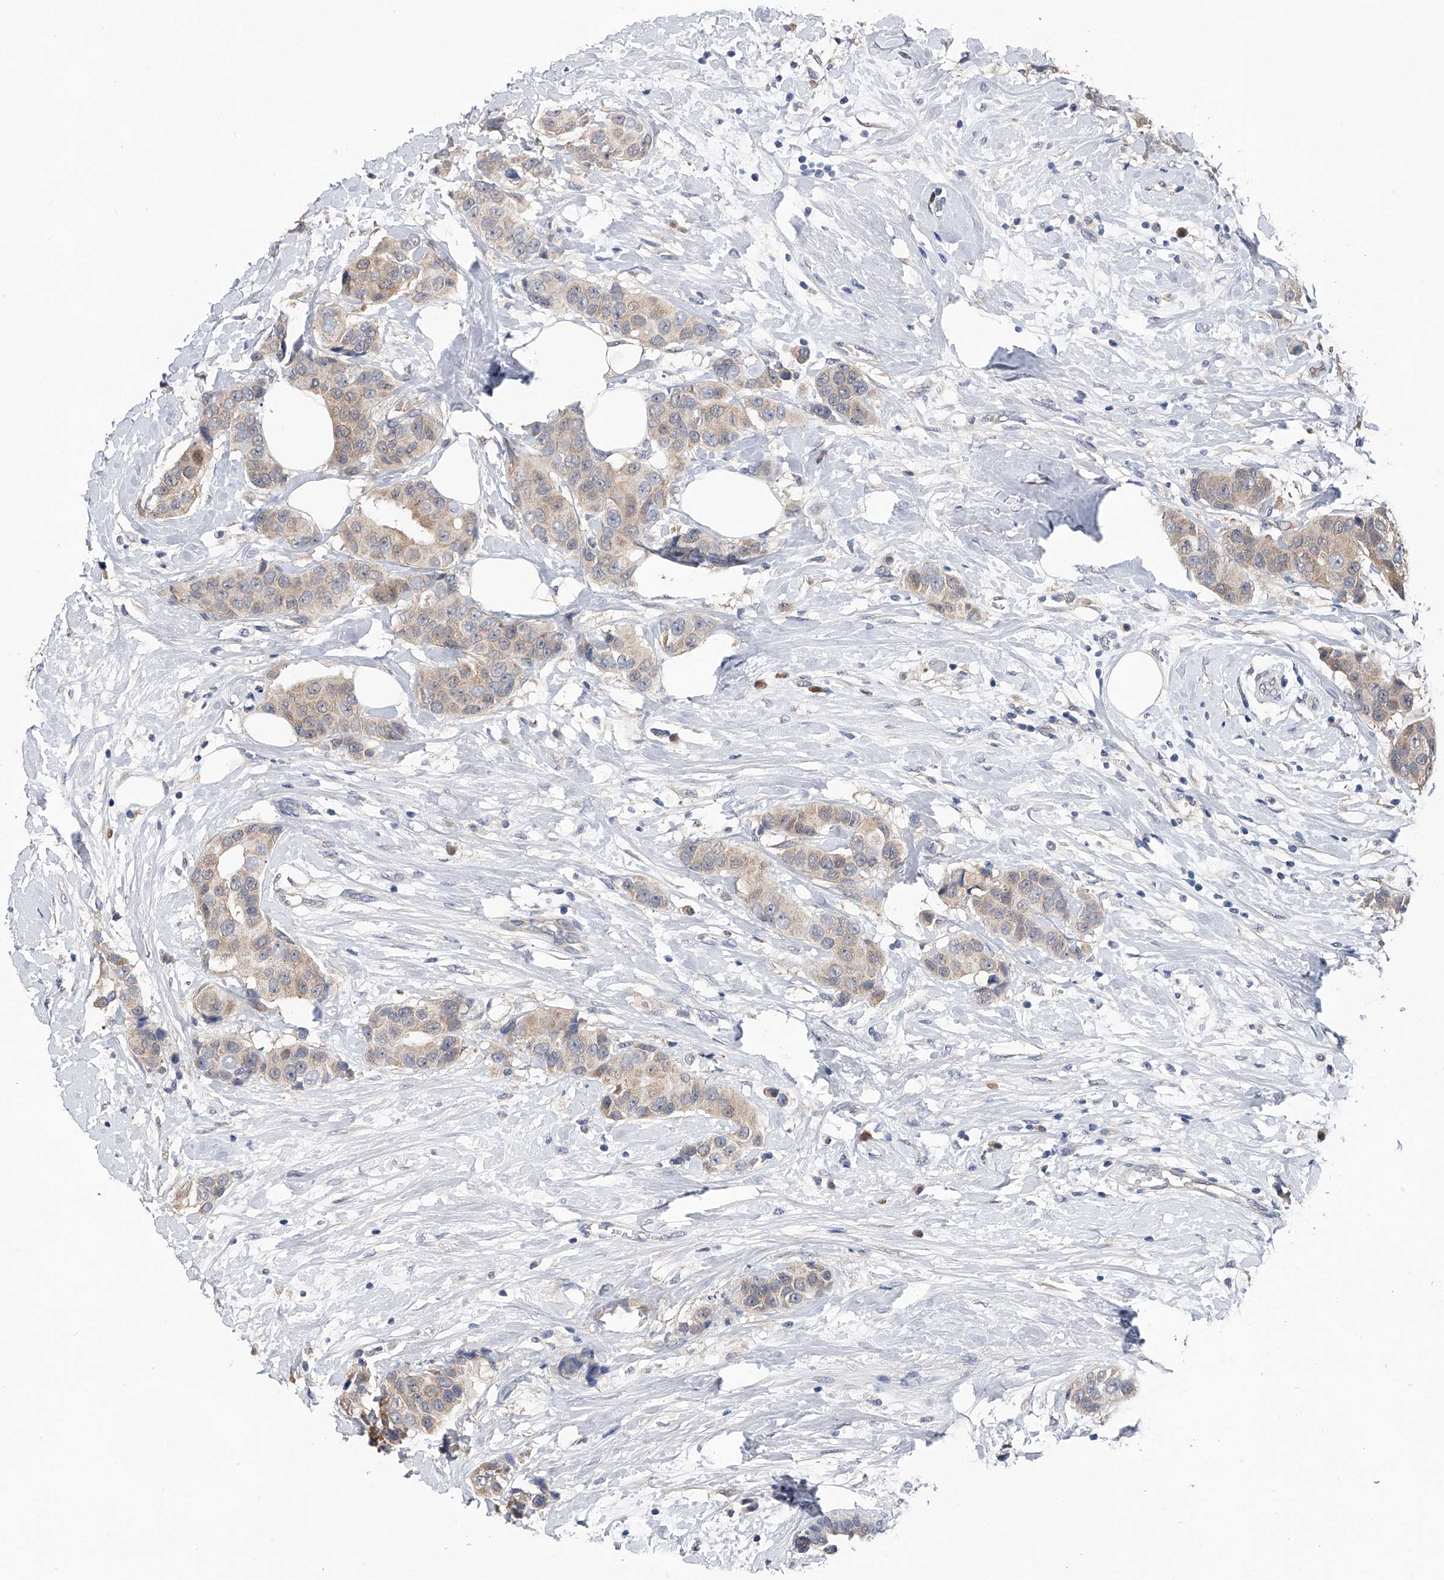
{"staining": {"intensity": "weak", "quantity": ">75%", "location": "cytoplasmic/membranous"}, "tissue": "breast cancer", "cell_type": "Tumor cells", "image_type": "cancer", "snomed": [{"axis": "morphology", "description": "Normal tissue, NOS"}, {"axis": "morphology", "description": "Duct carcinoma"}, {"axis": "topography", "description": "Breast"}], "caption": "Approximately >75% of tumor cells in breast cancer show weak cytoplasmic/membranous protein expression as visualized by brown immunohistochemical staining.", "gene": "PGM3", "patient": {"sex": "female", "age": 39}}